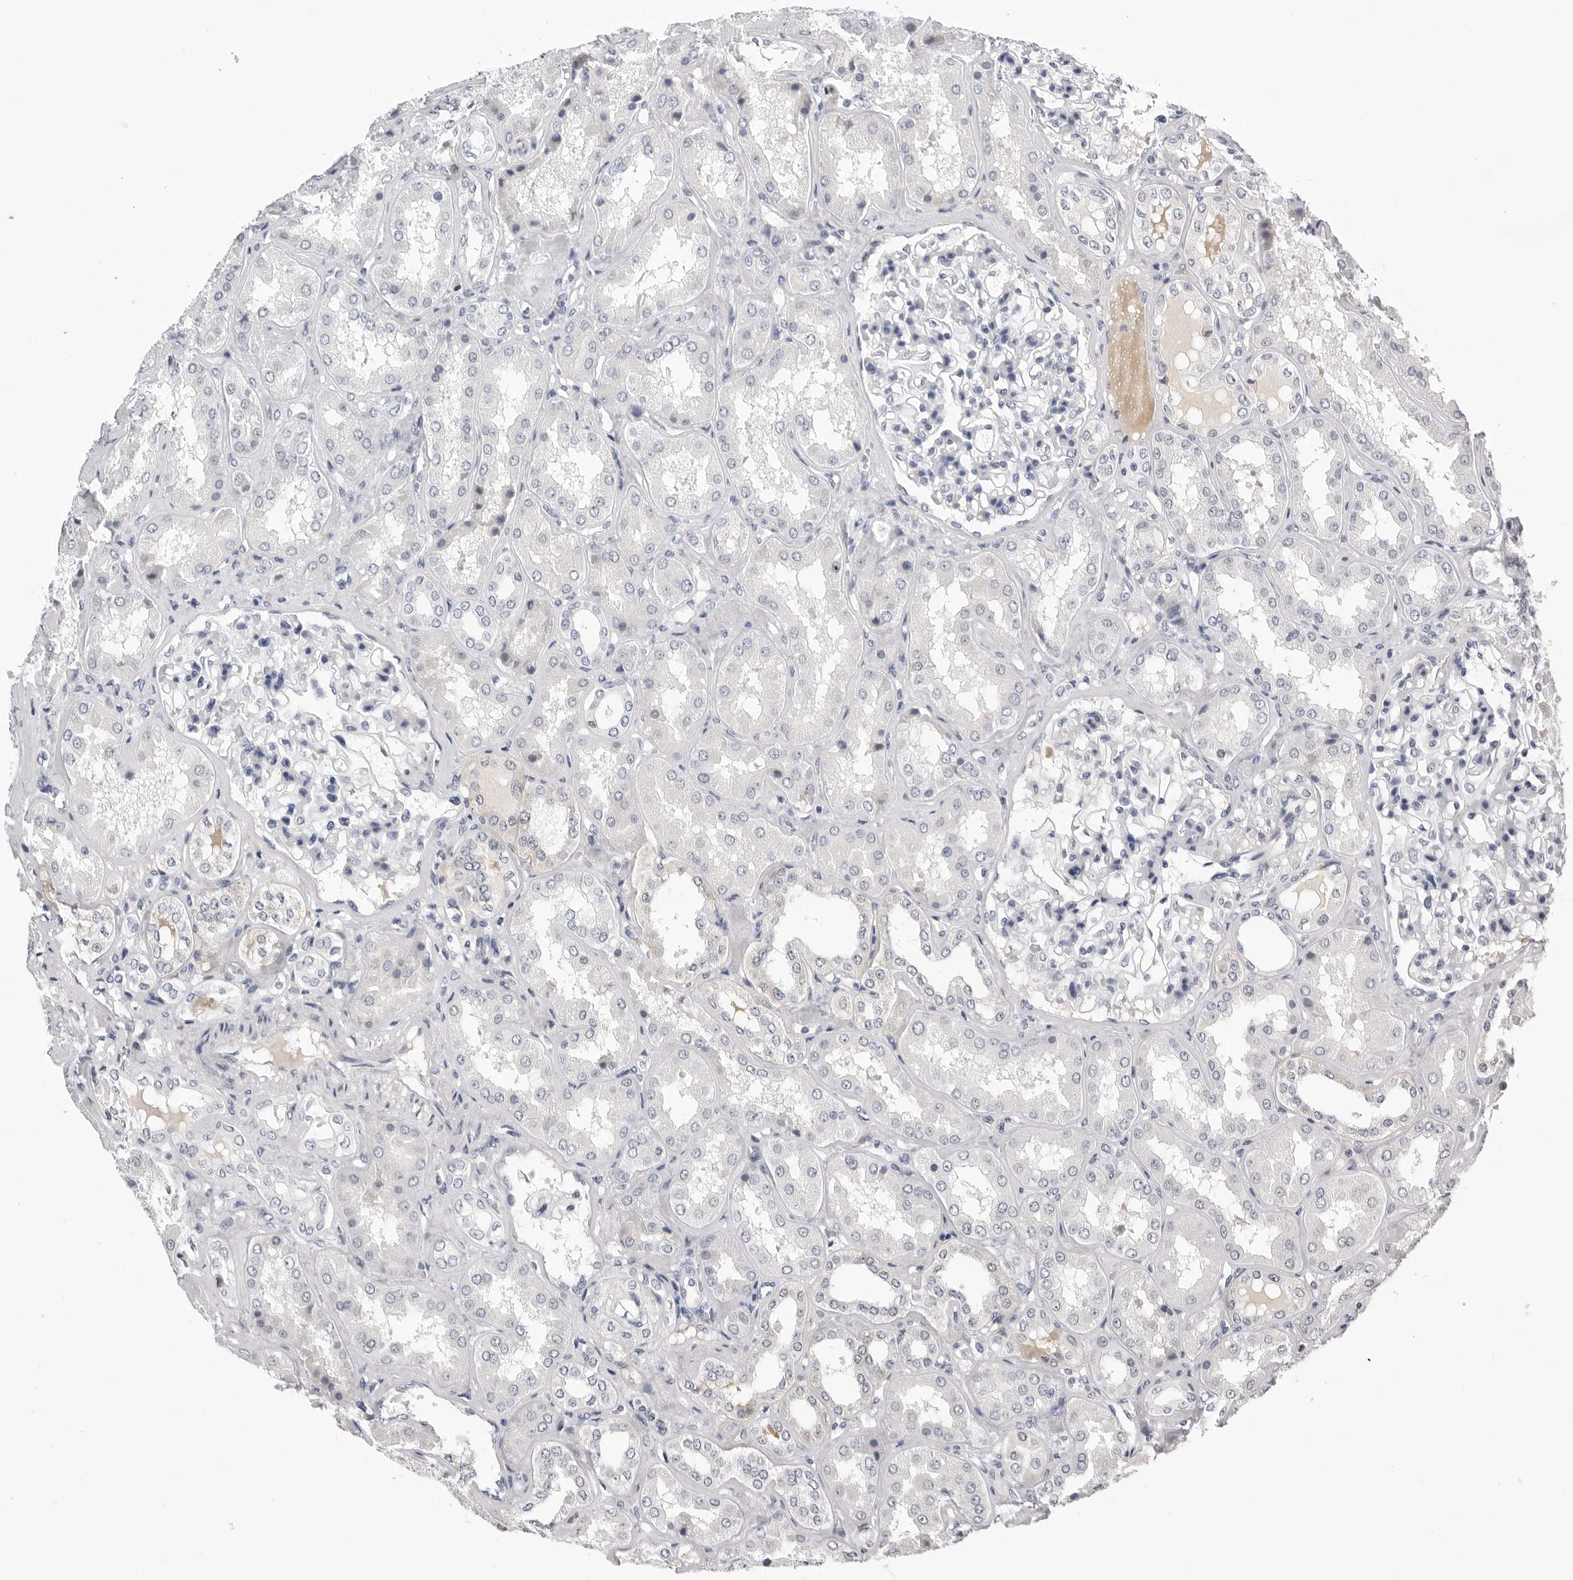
{"staining": {"intensity": "negative", "quantity": "none", "location": "none"}, "tissue": "kidney", "cell_type": "Cells in glomeruli", "image_type": "normal", "snomed": [{"axis": "morphology", "description": "Normal tissue, NOS"}, {"axis": "topography", "description": "Kidney"}], "caption": "This histopathology image is of unremarkable kidney stained with IHC to label a protein in brown with the nuclei are counter-stained blue. There is no positivity in cells in glomeruli. Nuclei are stained in blue.", "gene": "ZNF502", "patient": {"sex": "female", "age": 56}}